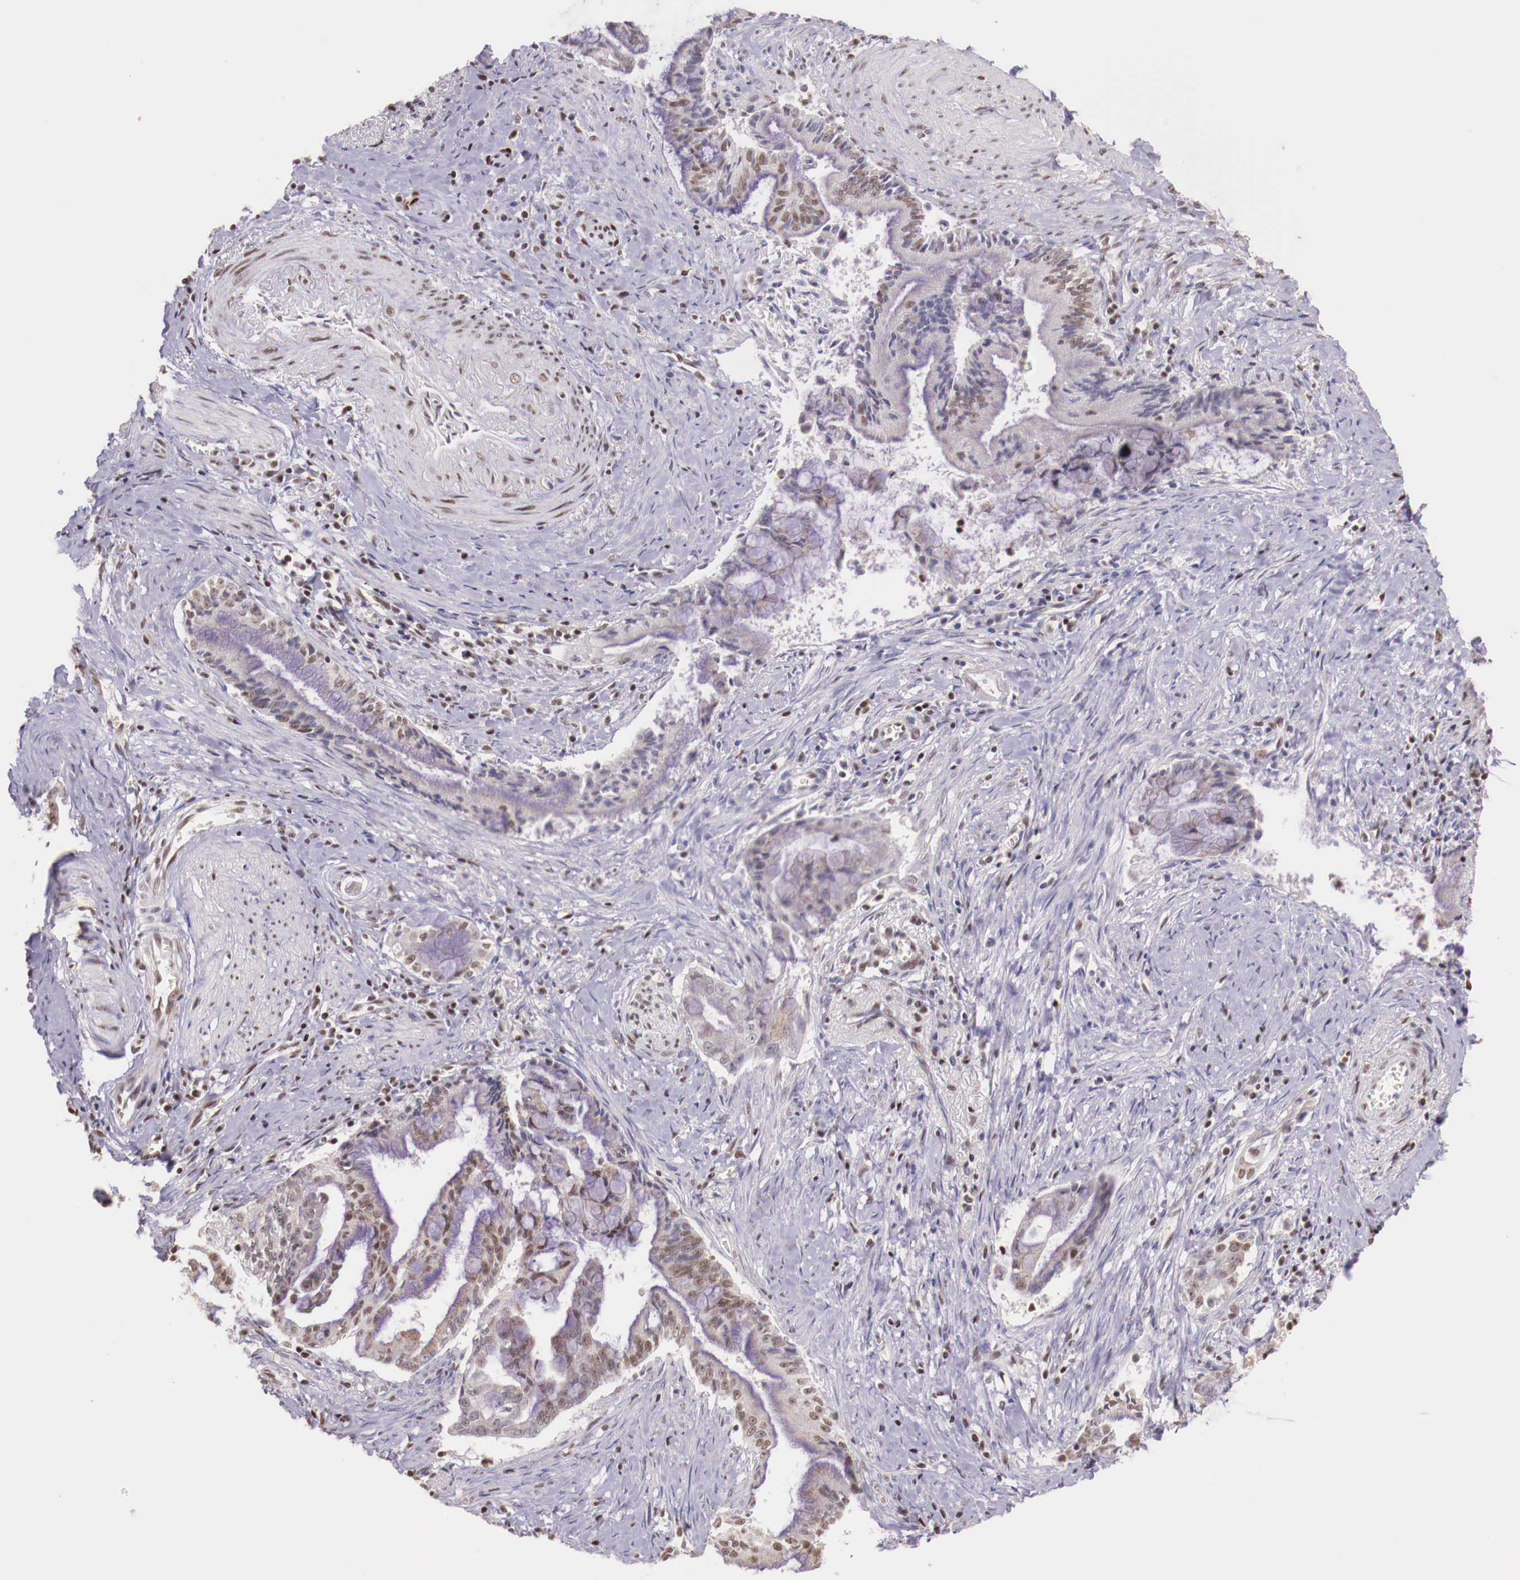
{"staining": {"intensity": "weak", "quantity": "25%-75%", "location": "nuclear"}, "tissue": "pancreatic cancer", "cell_type": "Tumor cells", "image_type": "cancer", "snomed": [{"axis": "morphology", "description": "Adenocarcinoma, NOS"}, {"axis": "topography", "description": "Pancreas"}], "caption": "A brown stain highlights weak nuclear positivity of a protein in pancreatic adenocarcinoma tumor cells.", "gene": "SP1", "patient": {"sex": "male", "age": 59}}